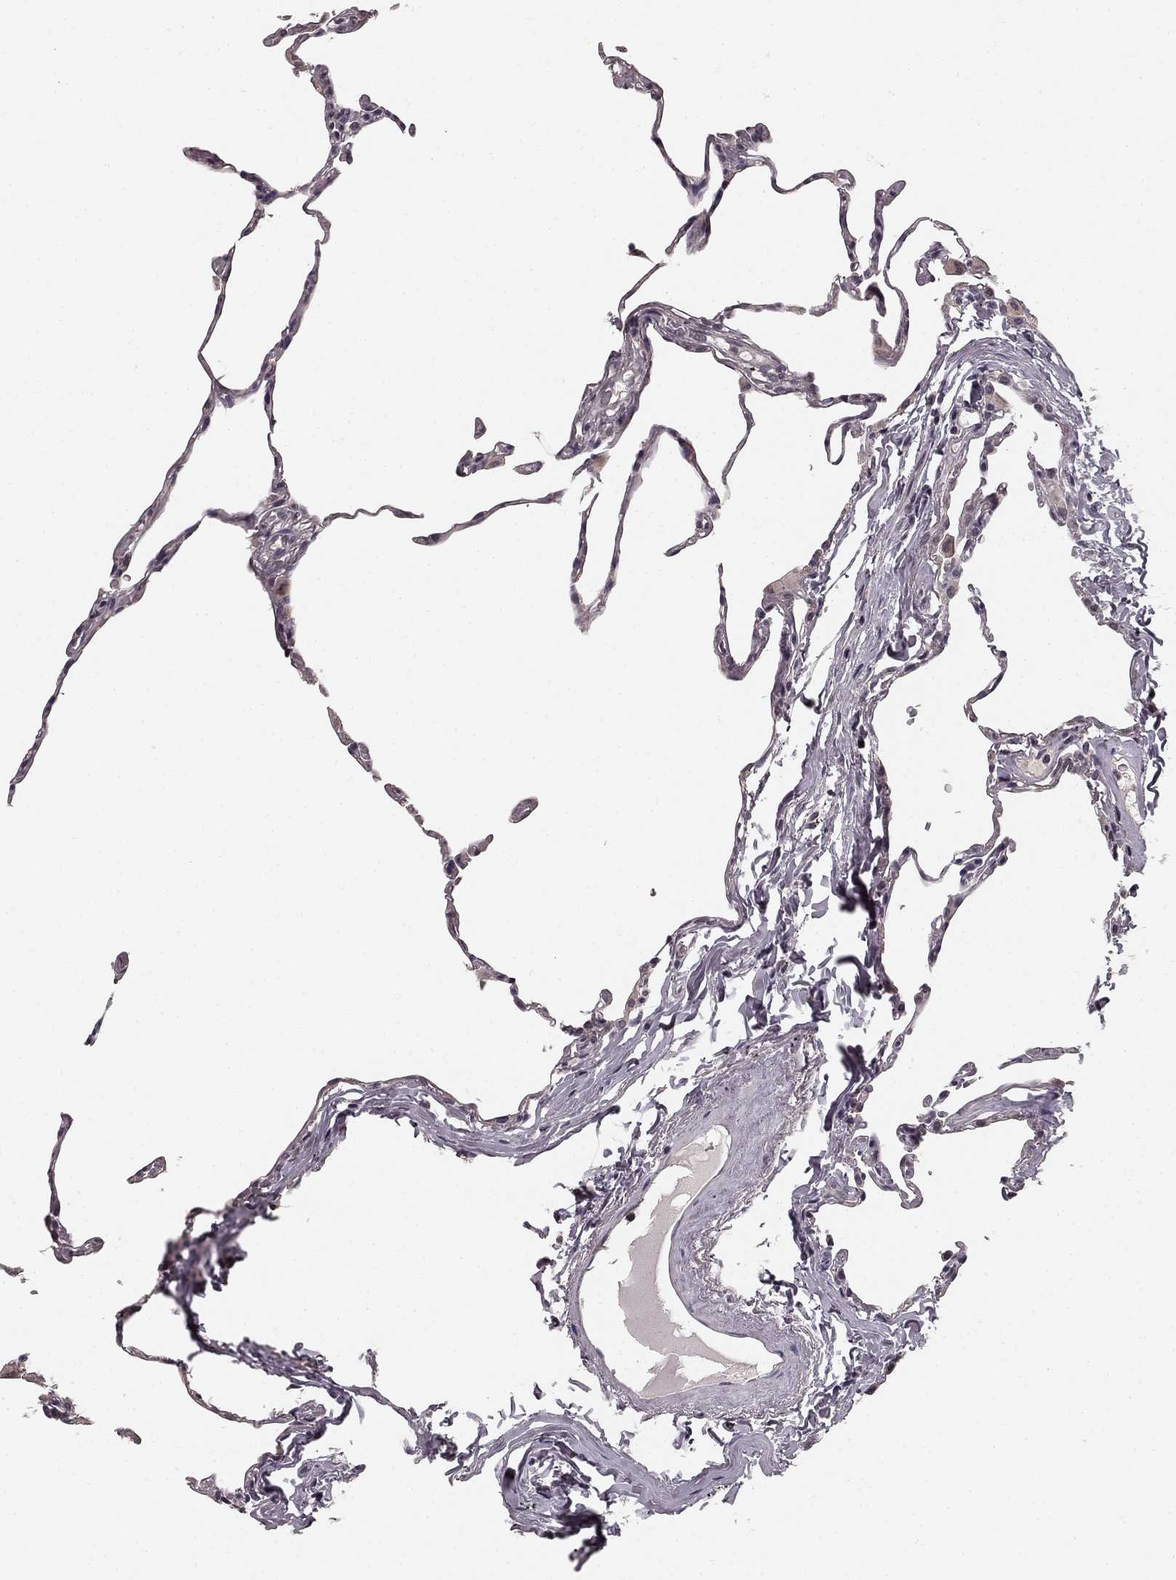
{"staining": {"intensity": "negative", "quantity": "none", "location": "none"}, "tissue": "lung", "cell_type": "Alveolar cells", "image_type": "normal", "snomed": [{"axis": "morphology", "description": "Normal tissue, NOS"}, {"axis": "topography", "description": "Lung"}], "caption": "Benign lung was stained to show a protein in brown. There is no significant positivity in alveolar cells. (Stains: DAB (3,3'-diaminobenzidine) immunohistochemistry (IHC) with hematoxylin counter stain, Microscopy: brightfield microscopy at high magnification).", "gene": "HCN4", "patient": {"sex": "female", "age": 57}}